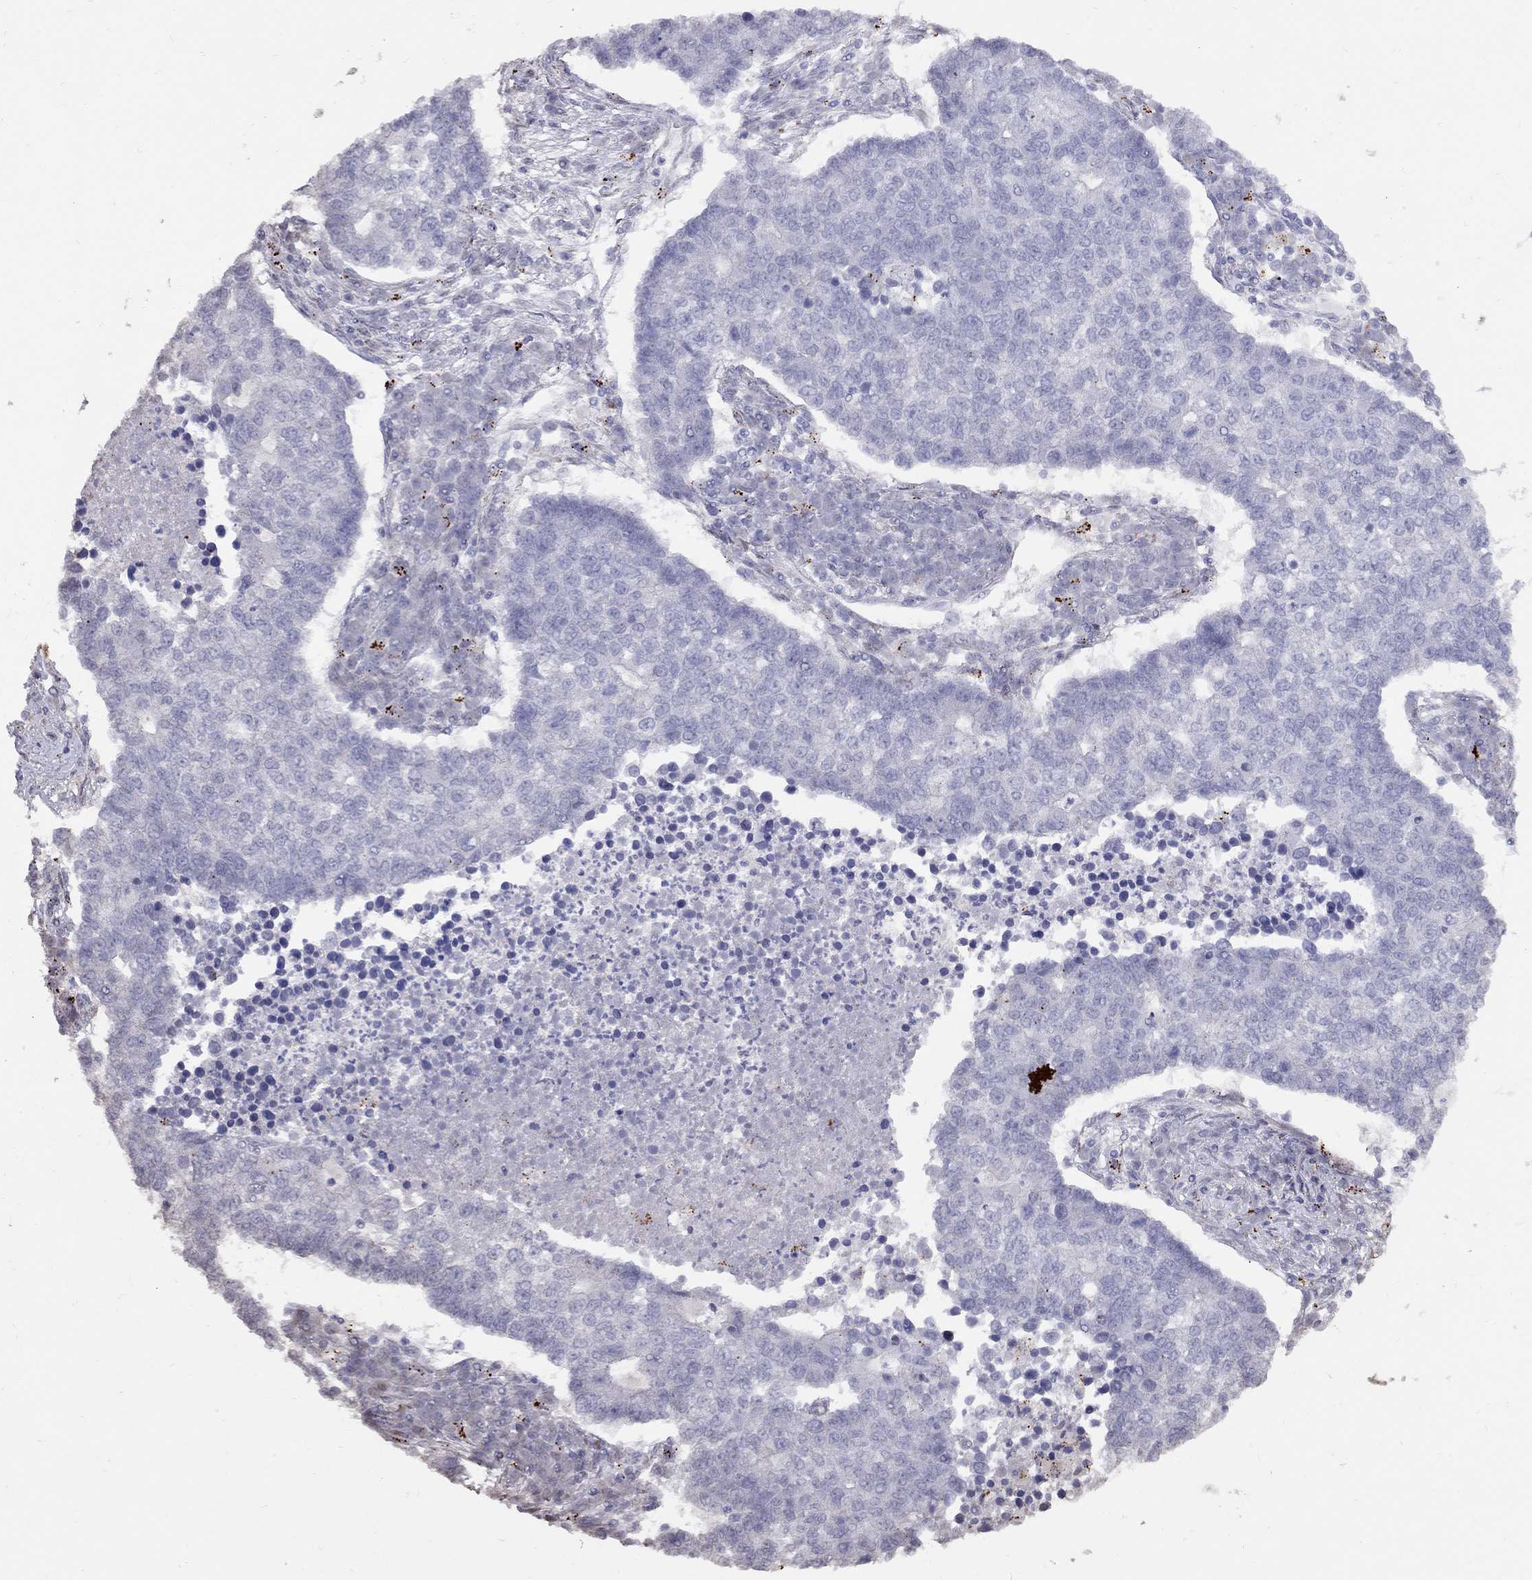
{"staining": {"intensity": "negative", "quantity": "none", "location": "none"}, "tissue": "lung cancer", "cell_type": "Tumor cells", "image_type": "cancer", "snomed": [{"axis": "morphology", "description": "Adenocarcinoma, NOS"}, {"axis": "topography", "description": "Lung"}], "caption": "IHC histopathology image of neoplastic tissue: human lung adenocarcinoma stained with DAB shows no significant protein staining in tumor cells.", "gene": "MAGEB4", "patient": {"sex": "male", "age": 57}}